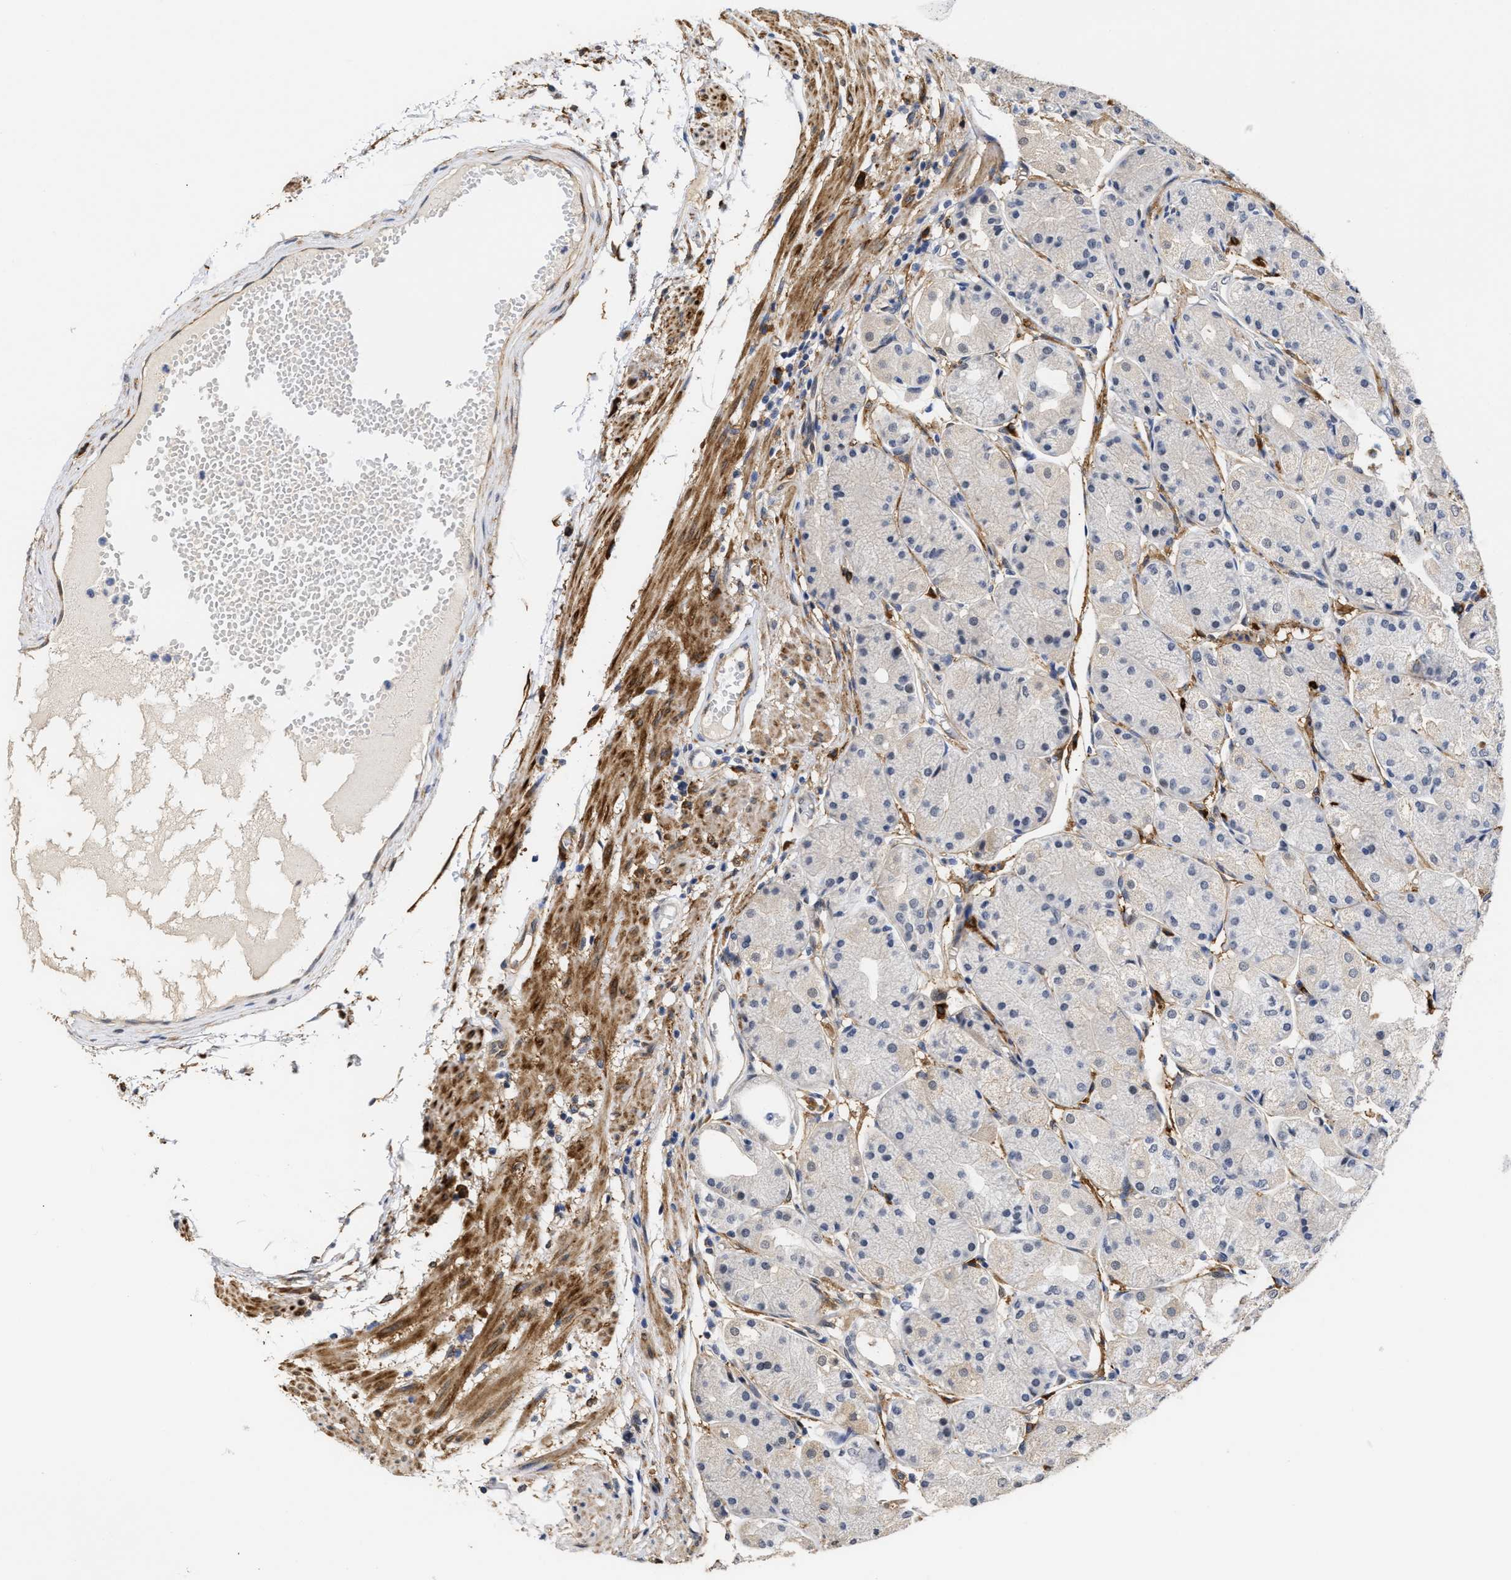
{"staining": {"intensity": "negative", "quantity": "none", "location": "none"}, "tissue": "stomach", "cell_type": "Glandular cells", "image_type": "normal", "snomed": [{"axis": "morphology", "description": "Normal tissue, NOS"}, {"axis": "topography", "description": "Stomach, upper"}], "caption": "IHC micrograph of benign stomach: human stomach stained with DAB demonstrates no significant protein staining in glandular cells.", "gene": "AHNAK2", "patient": {"sex": "male", "age": 72}}